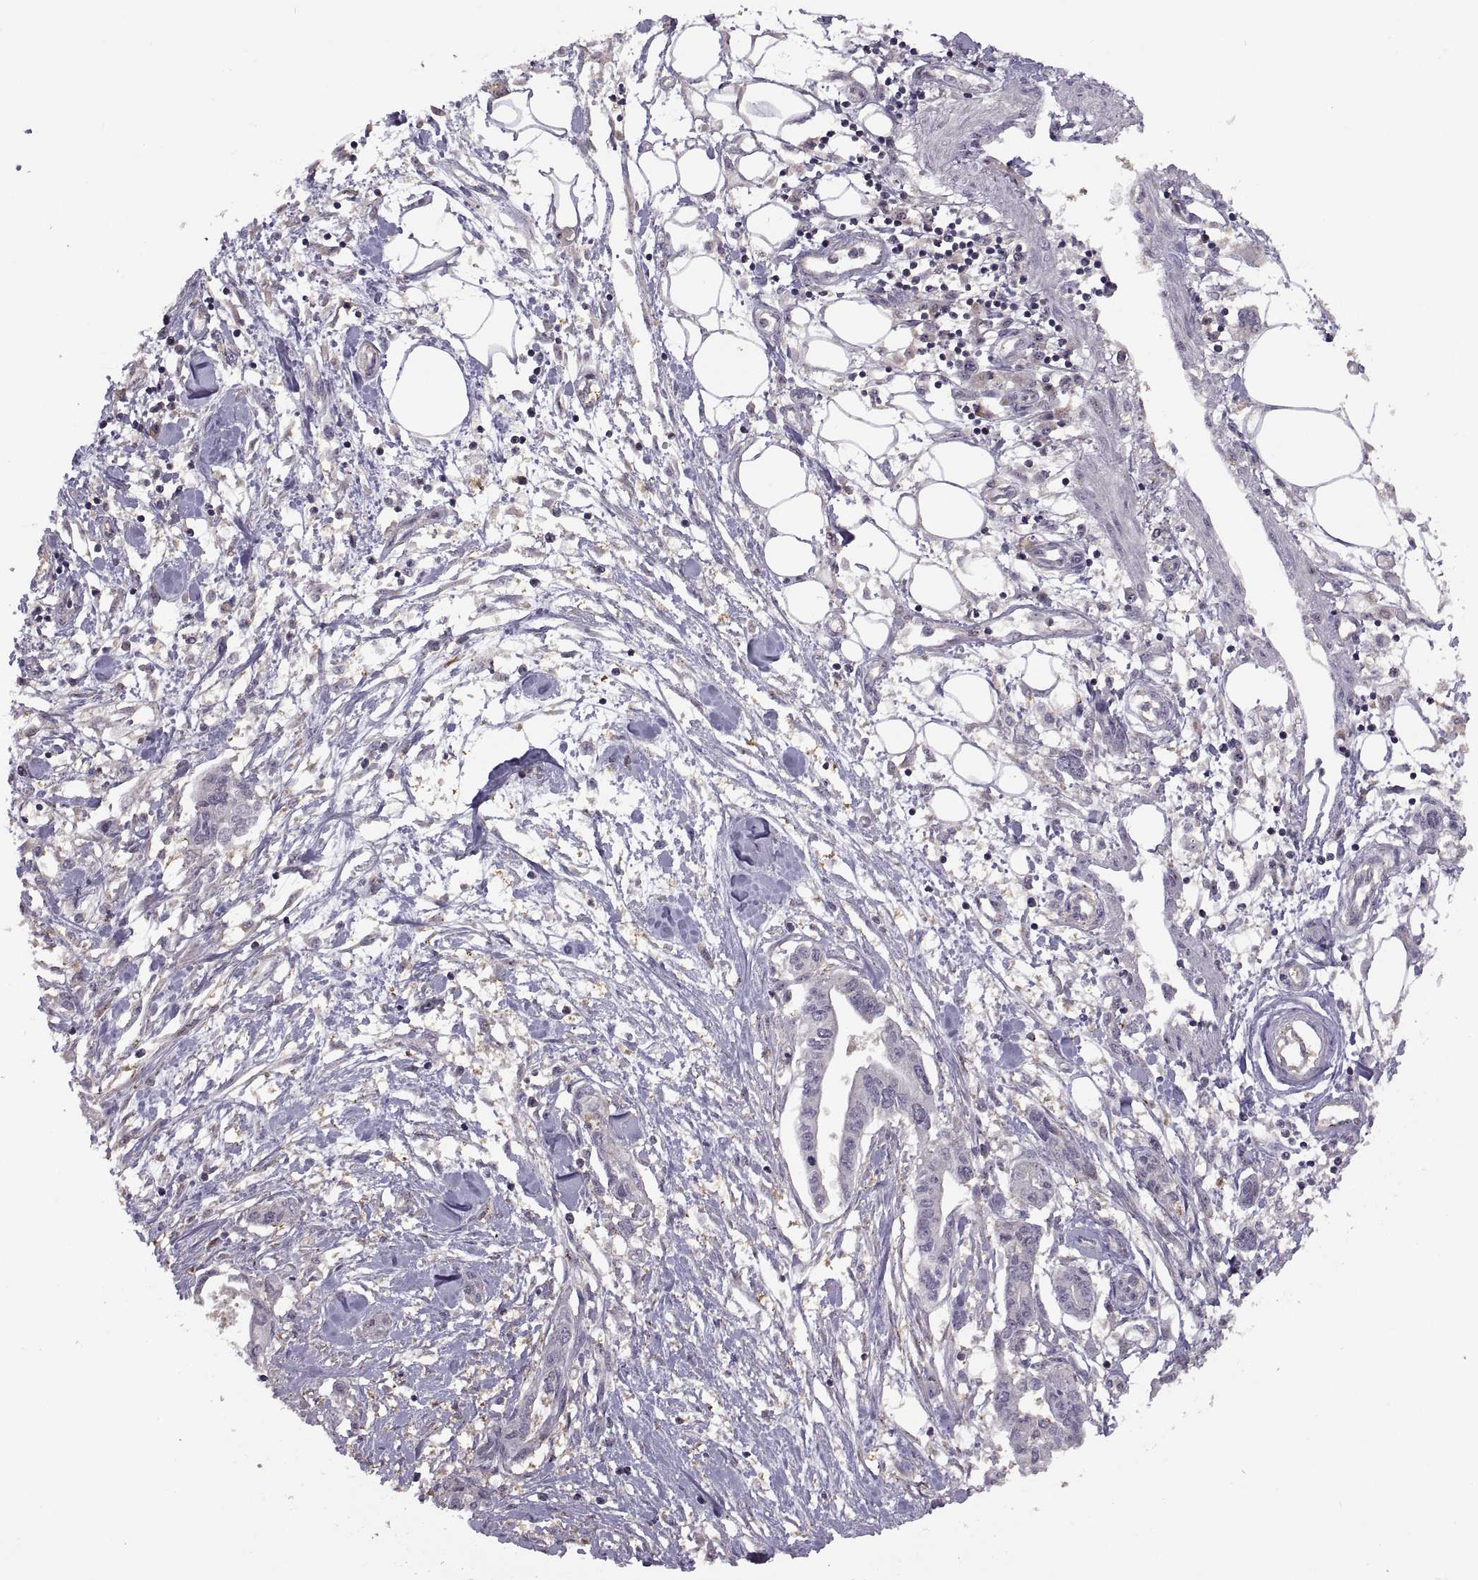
{"staining": {"intensity": "negative", "quantity": "none", "location": "none"}, "tissue": "pancreatic cancer", "cell_type": "Tumor cells", "image_type": "cancer", "snomed": [{"axis": "morphology", "description": "Adenocarcinoma, NOS"}, {"axis": "topography", "description": "Pancreas"}], "caption": "Tumor cells show no significant positivity in pancreatic cancer. The staining is performed using DAB (3,3'-diaminobenzidine) brown chromogen with nuclei counter-stained in using hematoxylin.", "gene": "NMNAT2", "patient": {"sex": "male", "age": 60}}